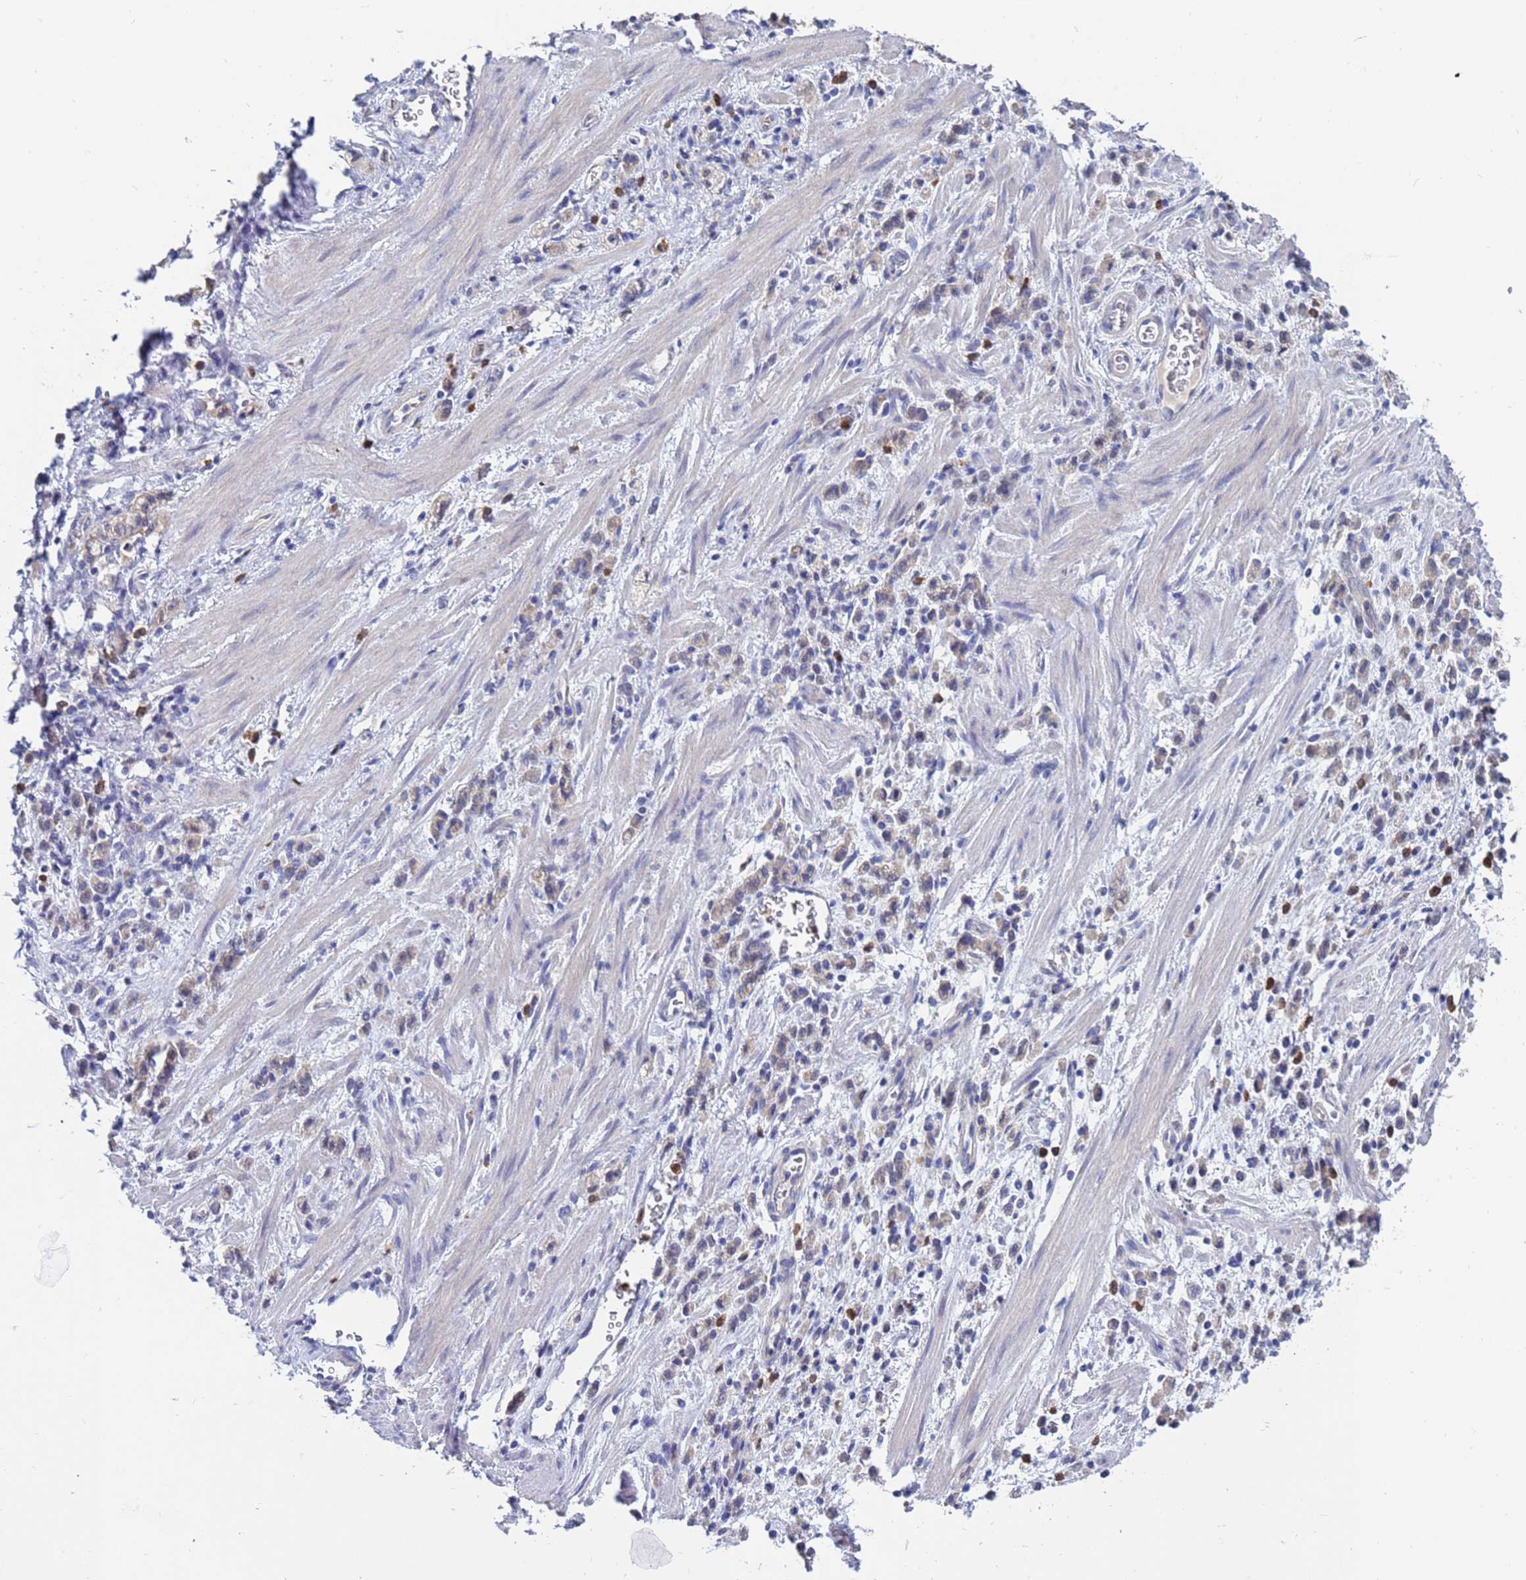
{"staining": {"intensity": "weak", "quantity": "<25%", "location": "cytoplasmic/membranous"}, "tissue": "stomach cancer", "cell_type": "Tumor cells", "image_type": "cancer", "snomed": [{"axis": "morphology", "description": "Adenocarcinoma, NOS"}, {"axis": "topography", "description": "Stomach"}], "caption": "Tumor cells are negative for protein expression in human stomach adenocarcinoma.", "gene": "TTLL11", "patient": {"sex": "male", "age": 77}}